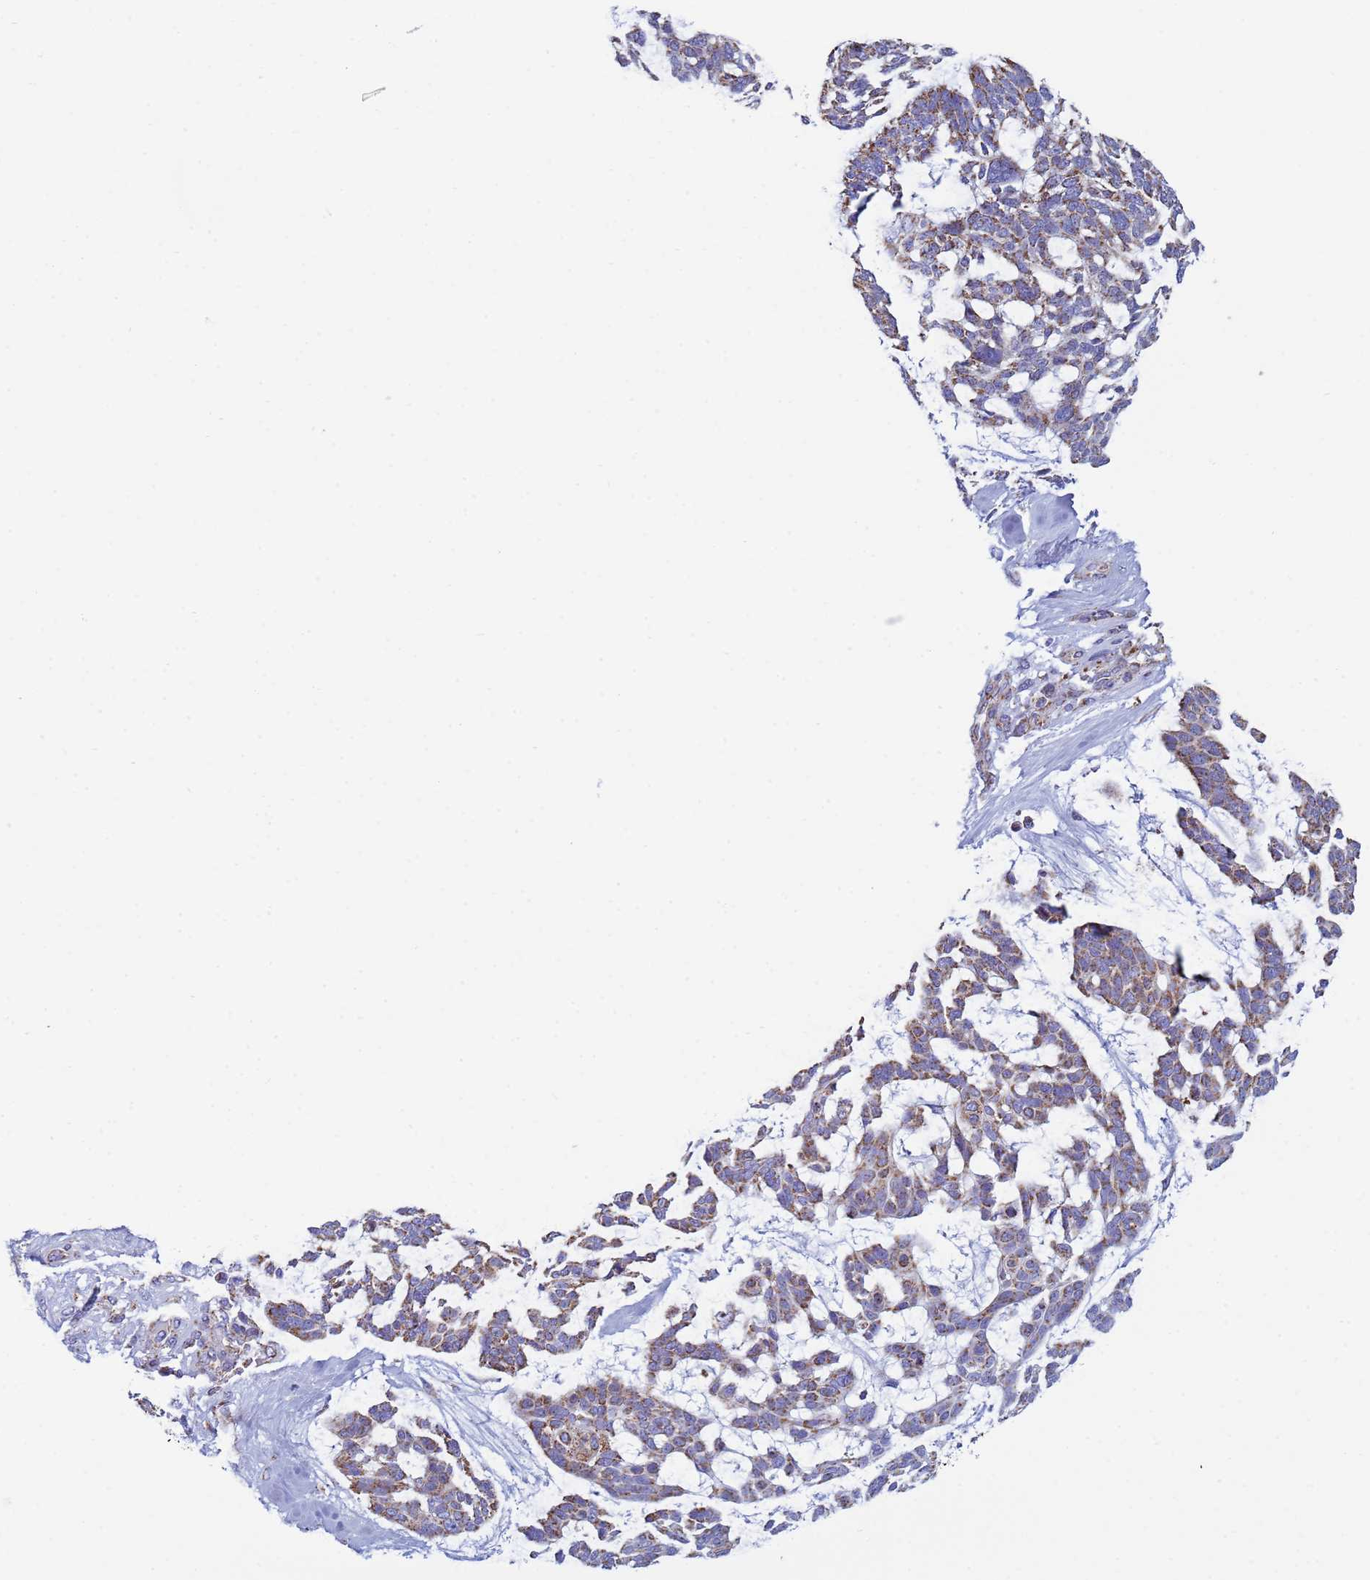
{"staining": {"intensity": "moderate", "quantity": ">75%", "location": "cytoplasmic/membranous"}, "tissue": "skin cancer", "cell_type": "Tumor cells", "image_type": "cancer", "snomed": [{"axis": "morphology", "description": "Basal cell carcinoma"}, {"axis": "topography", "description": "Skin"}], "caption": "Brown immunohistochemical staining in skin cancer demonstrates moderate cytoplasmic/membranous expression in about >75% of tumor cells.", "gene": "COQ4", "patient": {"sex": "male", "age": 88}}